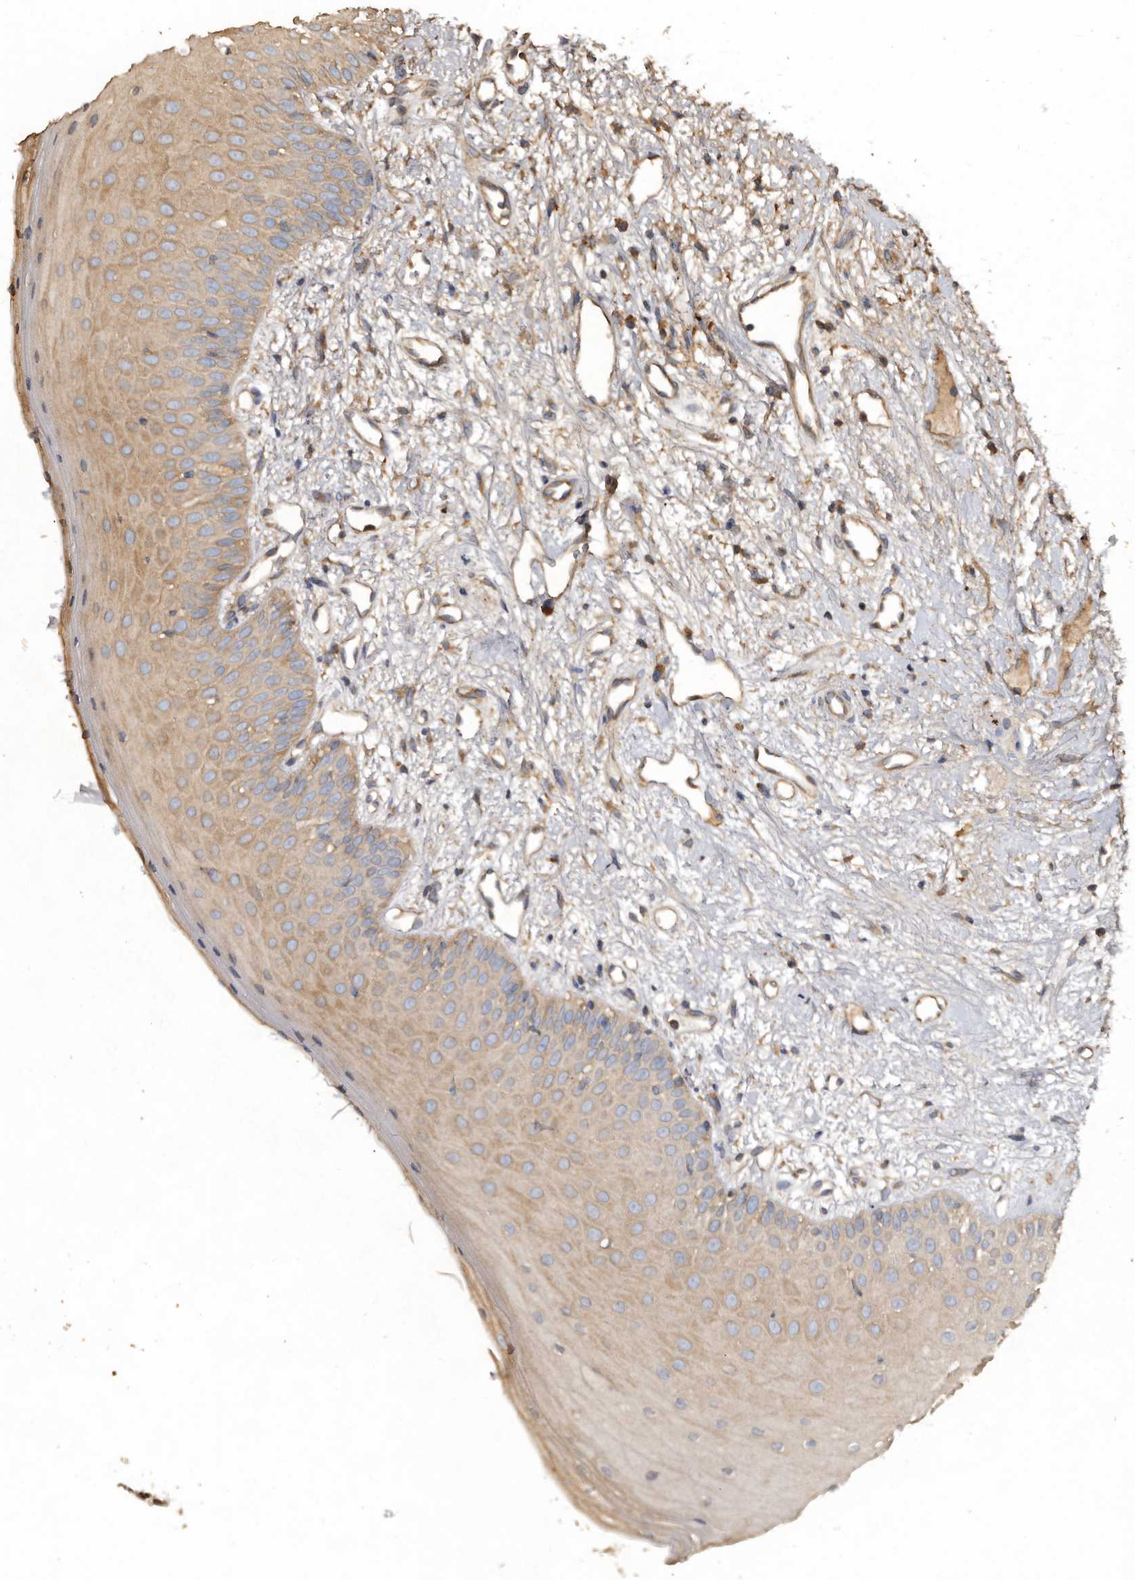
{"staining": {"intensity": "moderate", "quantity": "25%-75%", "location": "cytoplasmic/membranous"}, "tissue": "oral mucosa", "cell_type": "Squamous epithelial cells", "image_type": "normal", "snomed": [{"axis": "morphology", "description": "Normal tissue, NOS"}, {"axis": "topography", "description": "Oral tissue"}], "caption": "This micrograph demonstrates immunohistochemistry (IHC) staining of normal oral mucosa, with medium moderate cytoplasmic/membranous expression in approximately 25%-75% of squamous epithelial cells.", "gene": "FLCN", "patient": {"sex": "female", "age": 63}}